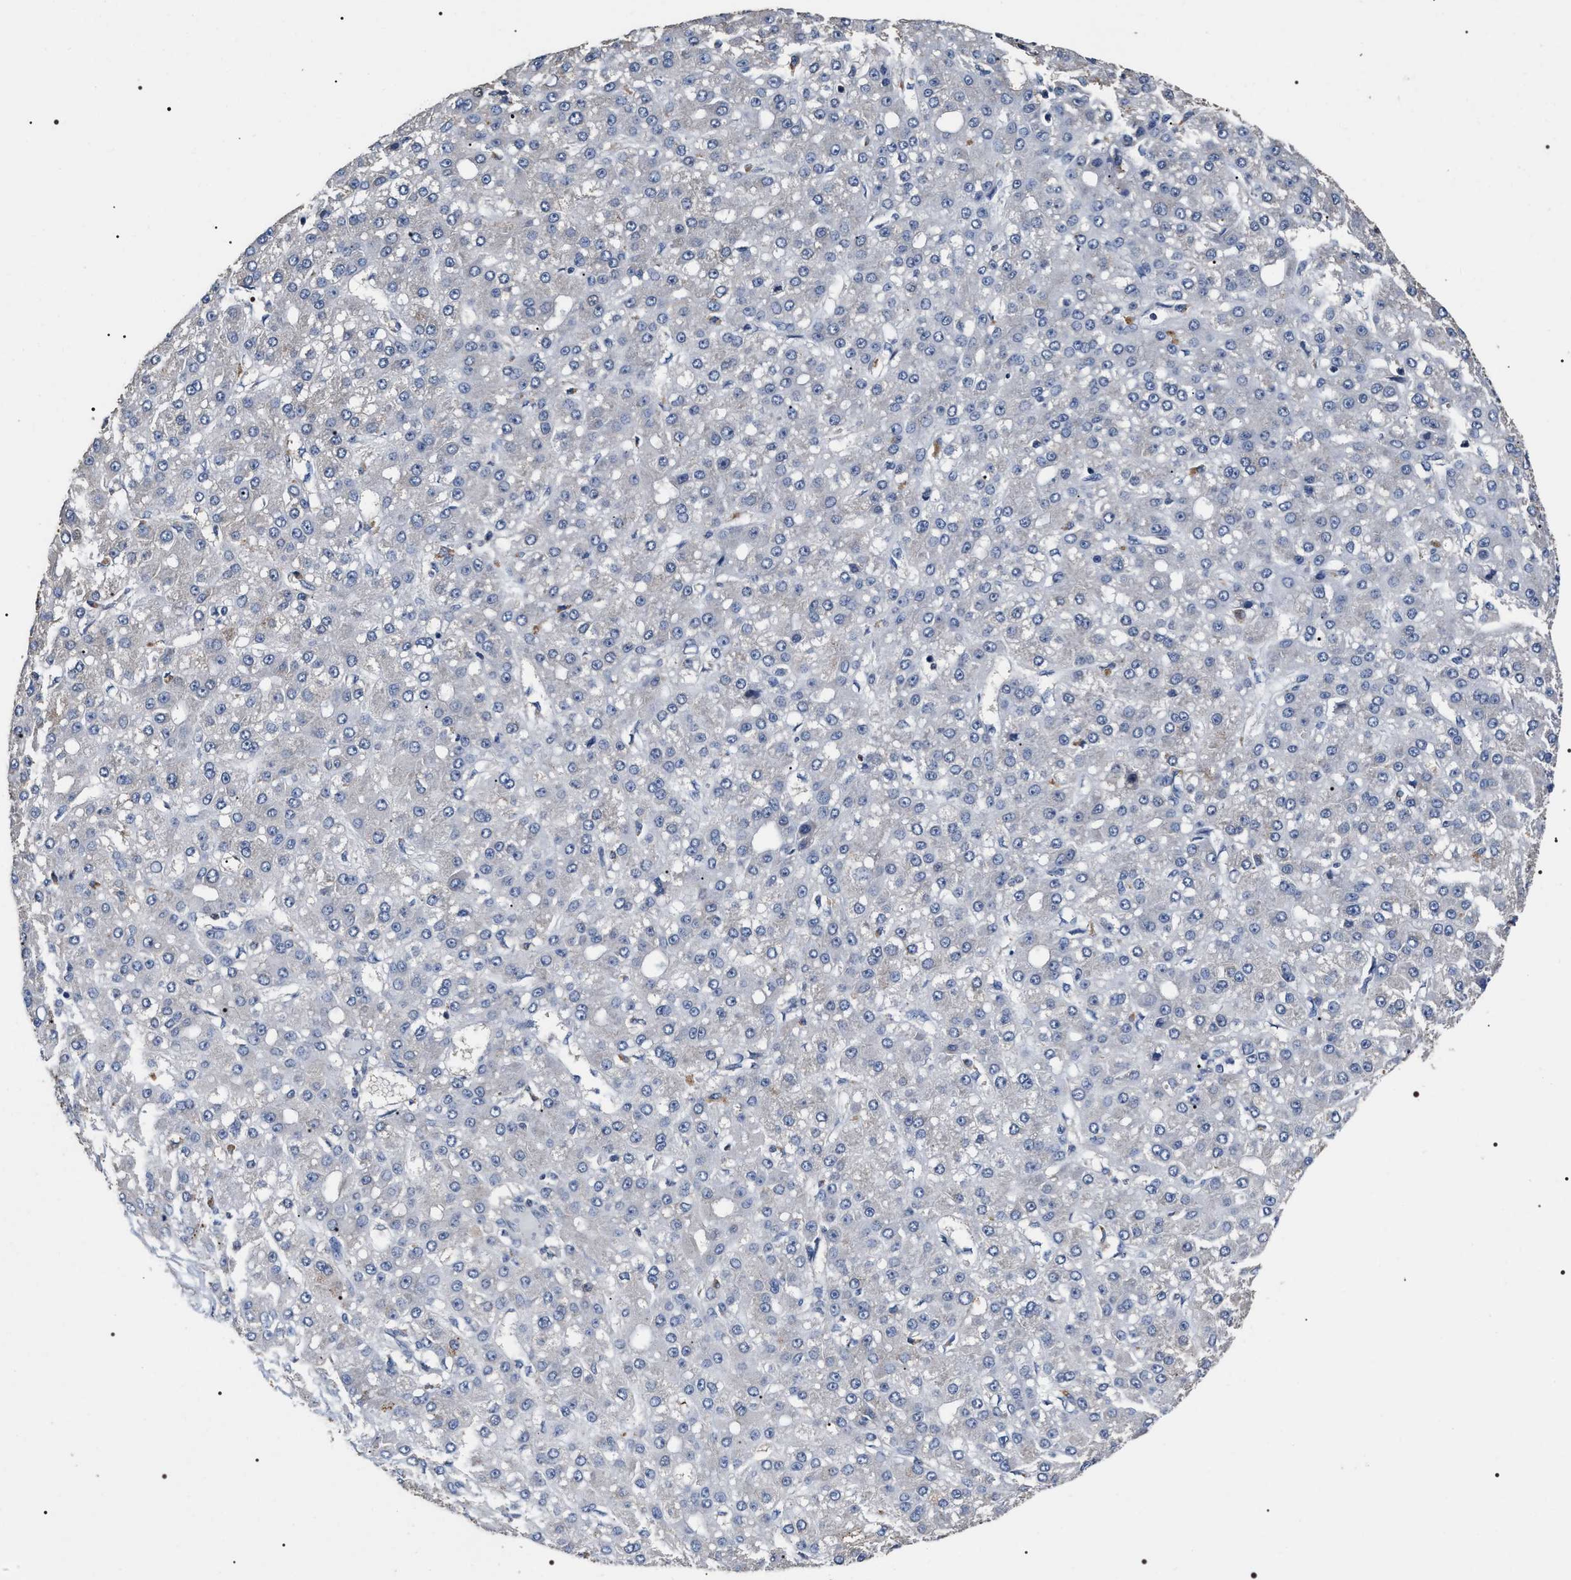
{"staining": {"intensity": "negative", "quantity": "none", "location": "none"}, "tissue": "liver cancer", "cell_type": "Tumor cells", "image_type": "cancer", "snomed": [{"axis": "morphology", "description": "Carcinoma, Hepatocellular, NOS"}, {"axis": "topography", "description": "Liver"}], "caption": "DAB immunohistochemical staining of liver cancer (hepatocellular carcinoma) displays no significant positivity in tumor cells.", "gene": "UPF3A", "patient": {"sex": "male", "age": 67}}